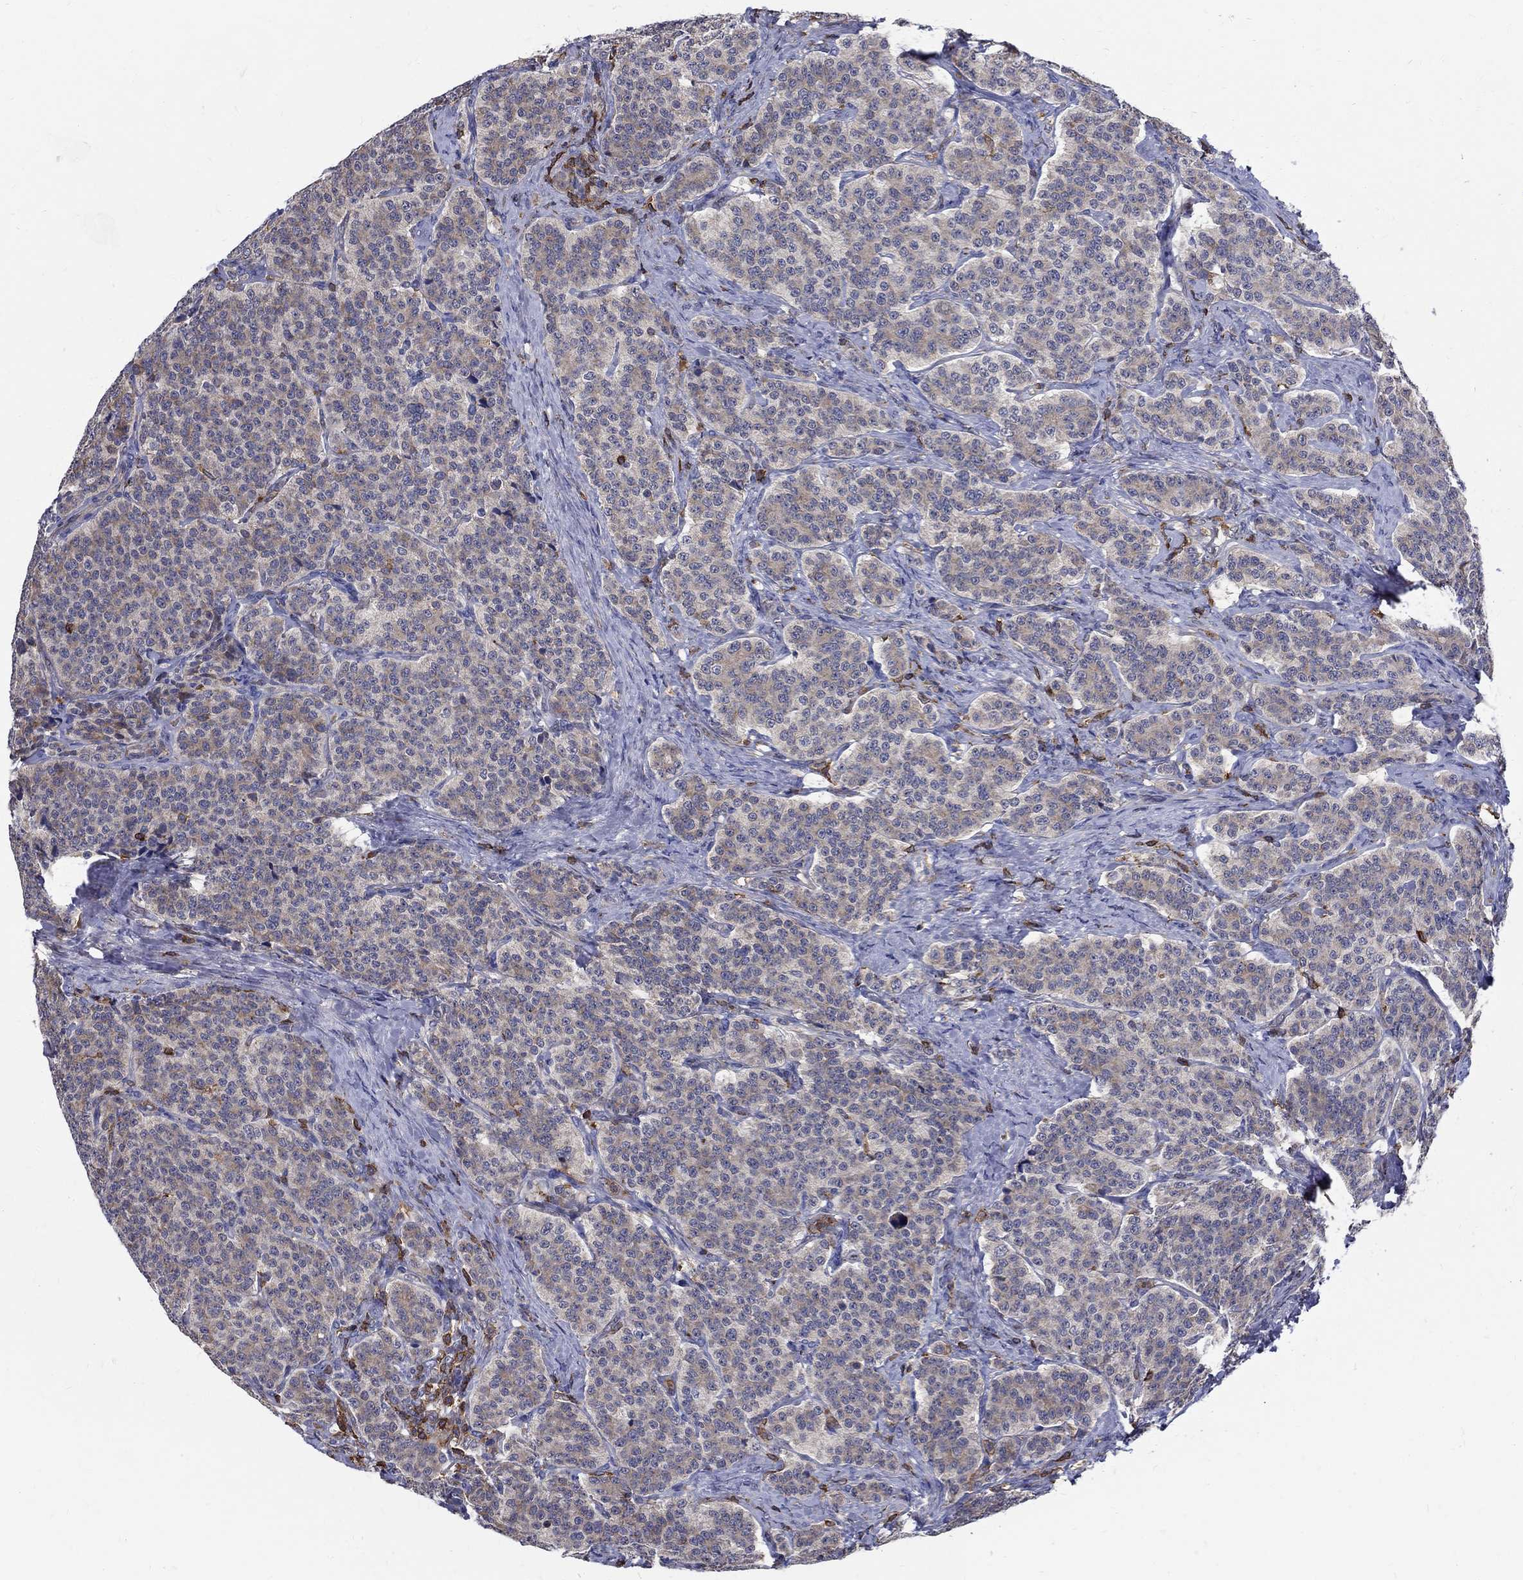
{"staining": {"intensity": "weak", "quantity": "25%-75%", "location": "cytoplasmic/membranous"}, "tissue": "carcinoid", "cell_type": "Tumor cells", "image_type": "cancer", "snomed": [{"axis": "morphology", "description": "Carcinoid, malignant, NOS"}, {"axis": "topography", "description": "Small intestine"}], "caption": "IHC (DAB (3,3'-diaminobenzidine)) staining of human carcinoid (malignant) displays weak cytoplasmic/membranous protein positivity in about 25%-75% of tumor cells. Using DAB (brown) and hematoxylin (blue) stains, captured at high magnification using brightfield microscopy.", "gene": "AGAP2", "patient": {"sex": "female", "age": 58}}